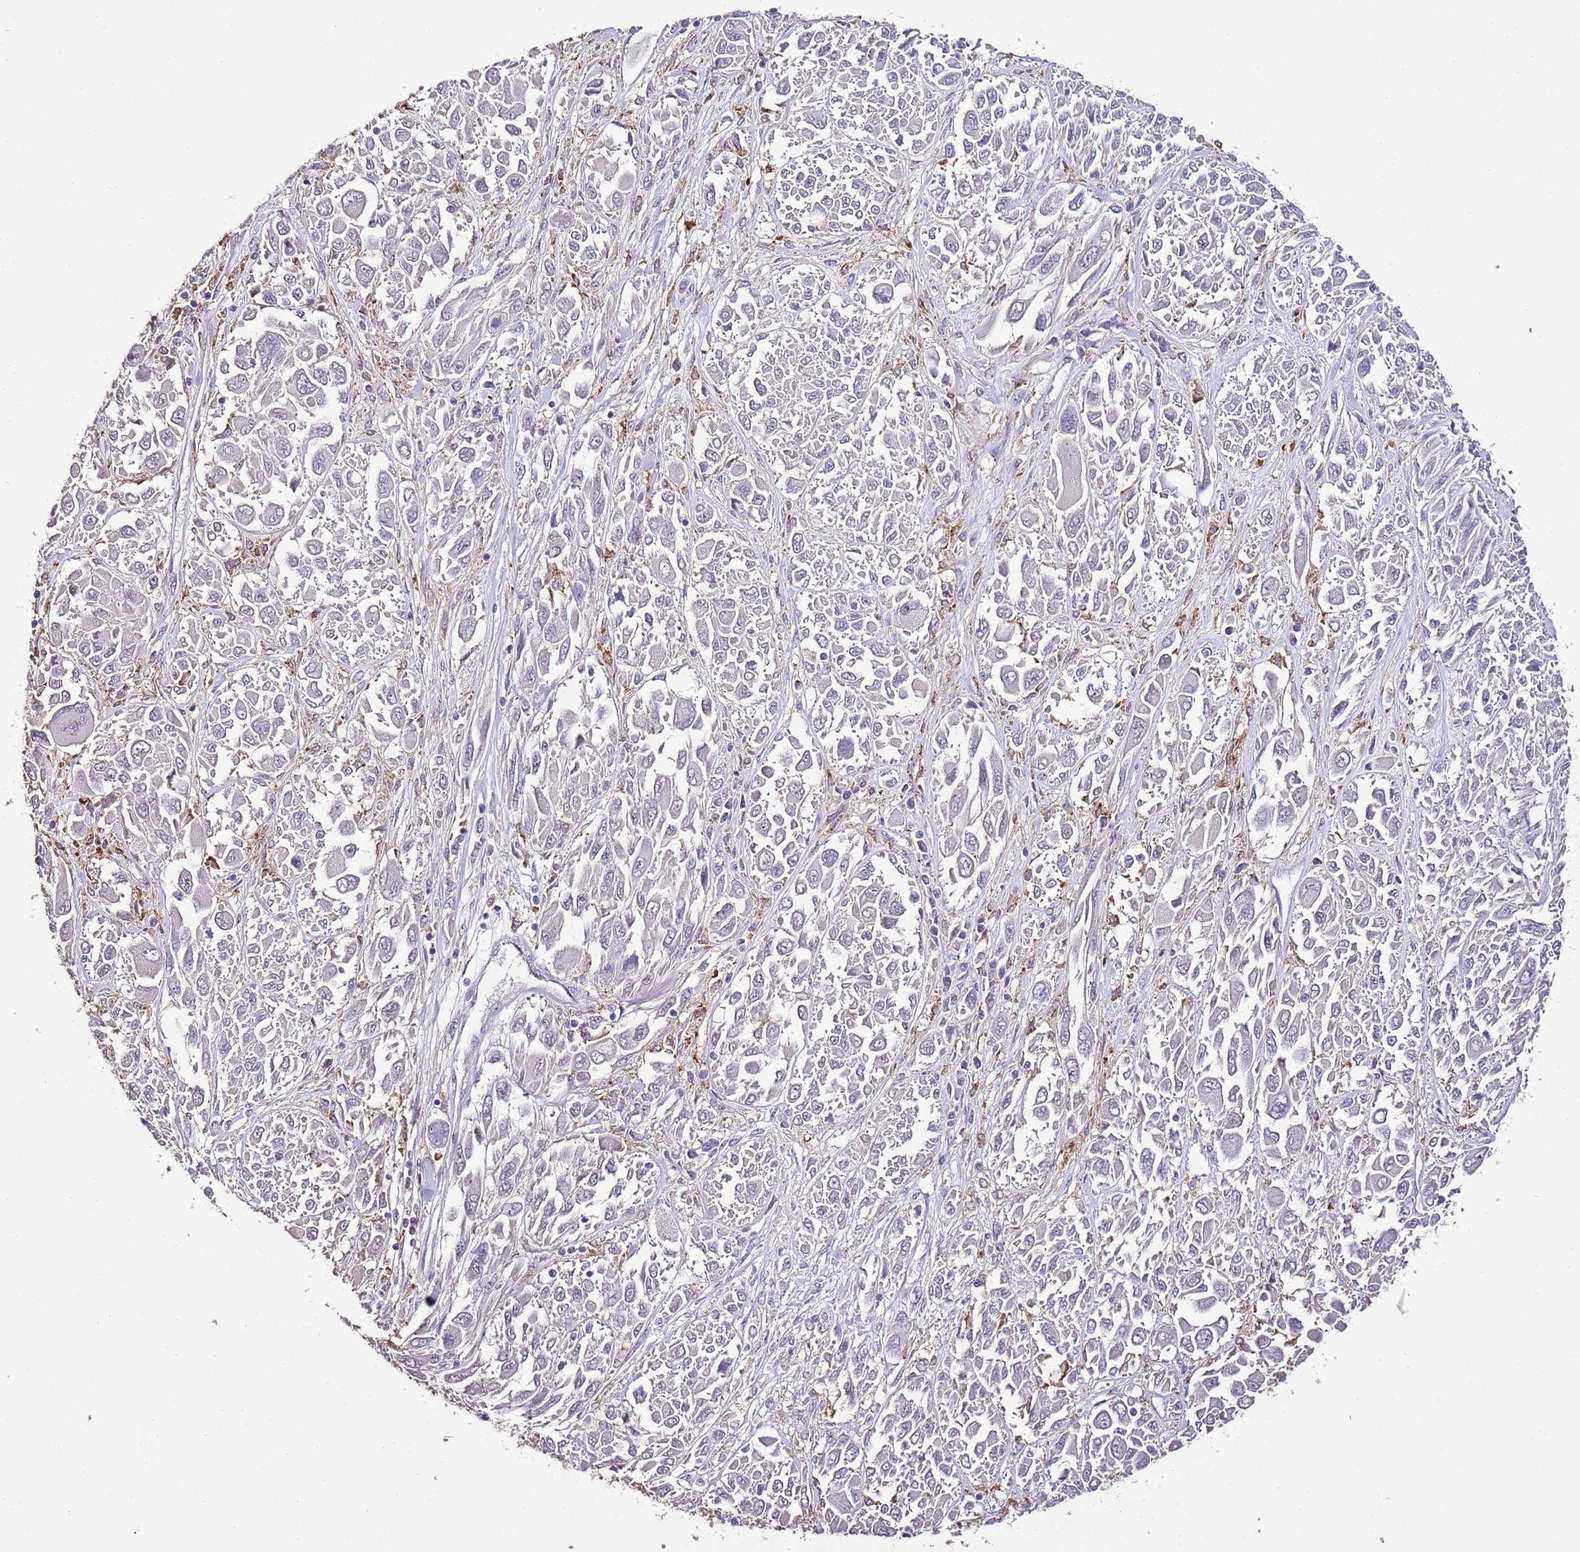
{"staining": {"intensity": "negative", "quantity": "none", "location": "none"}, "tissue": "melanoma", "cell_type": "Tumor cells", "image_type": "cancer", "snomed": [{"axis": "morphology", "description": "Malignant melanoma, NOS"}, {"axis": "topography", "description": "Skin"}], "caption": "An immunohistochemistry (IHC) photomicrograph of melanoma is shown. There is no staining in tumor cells of melanoma. The staining is performed using DAB (3,3'-diaminobenzidine) brown chromogen with nuclei counter-stained in using hematoxylin.", "gene": "IZUMO4", "patient": {"sex": "female", "age": 91}}